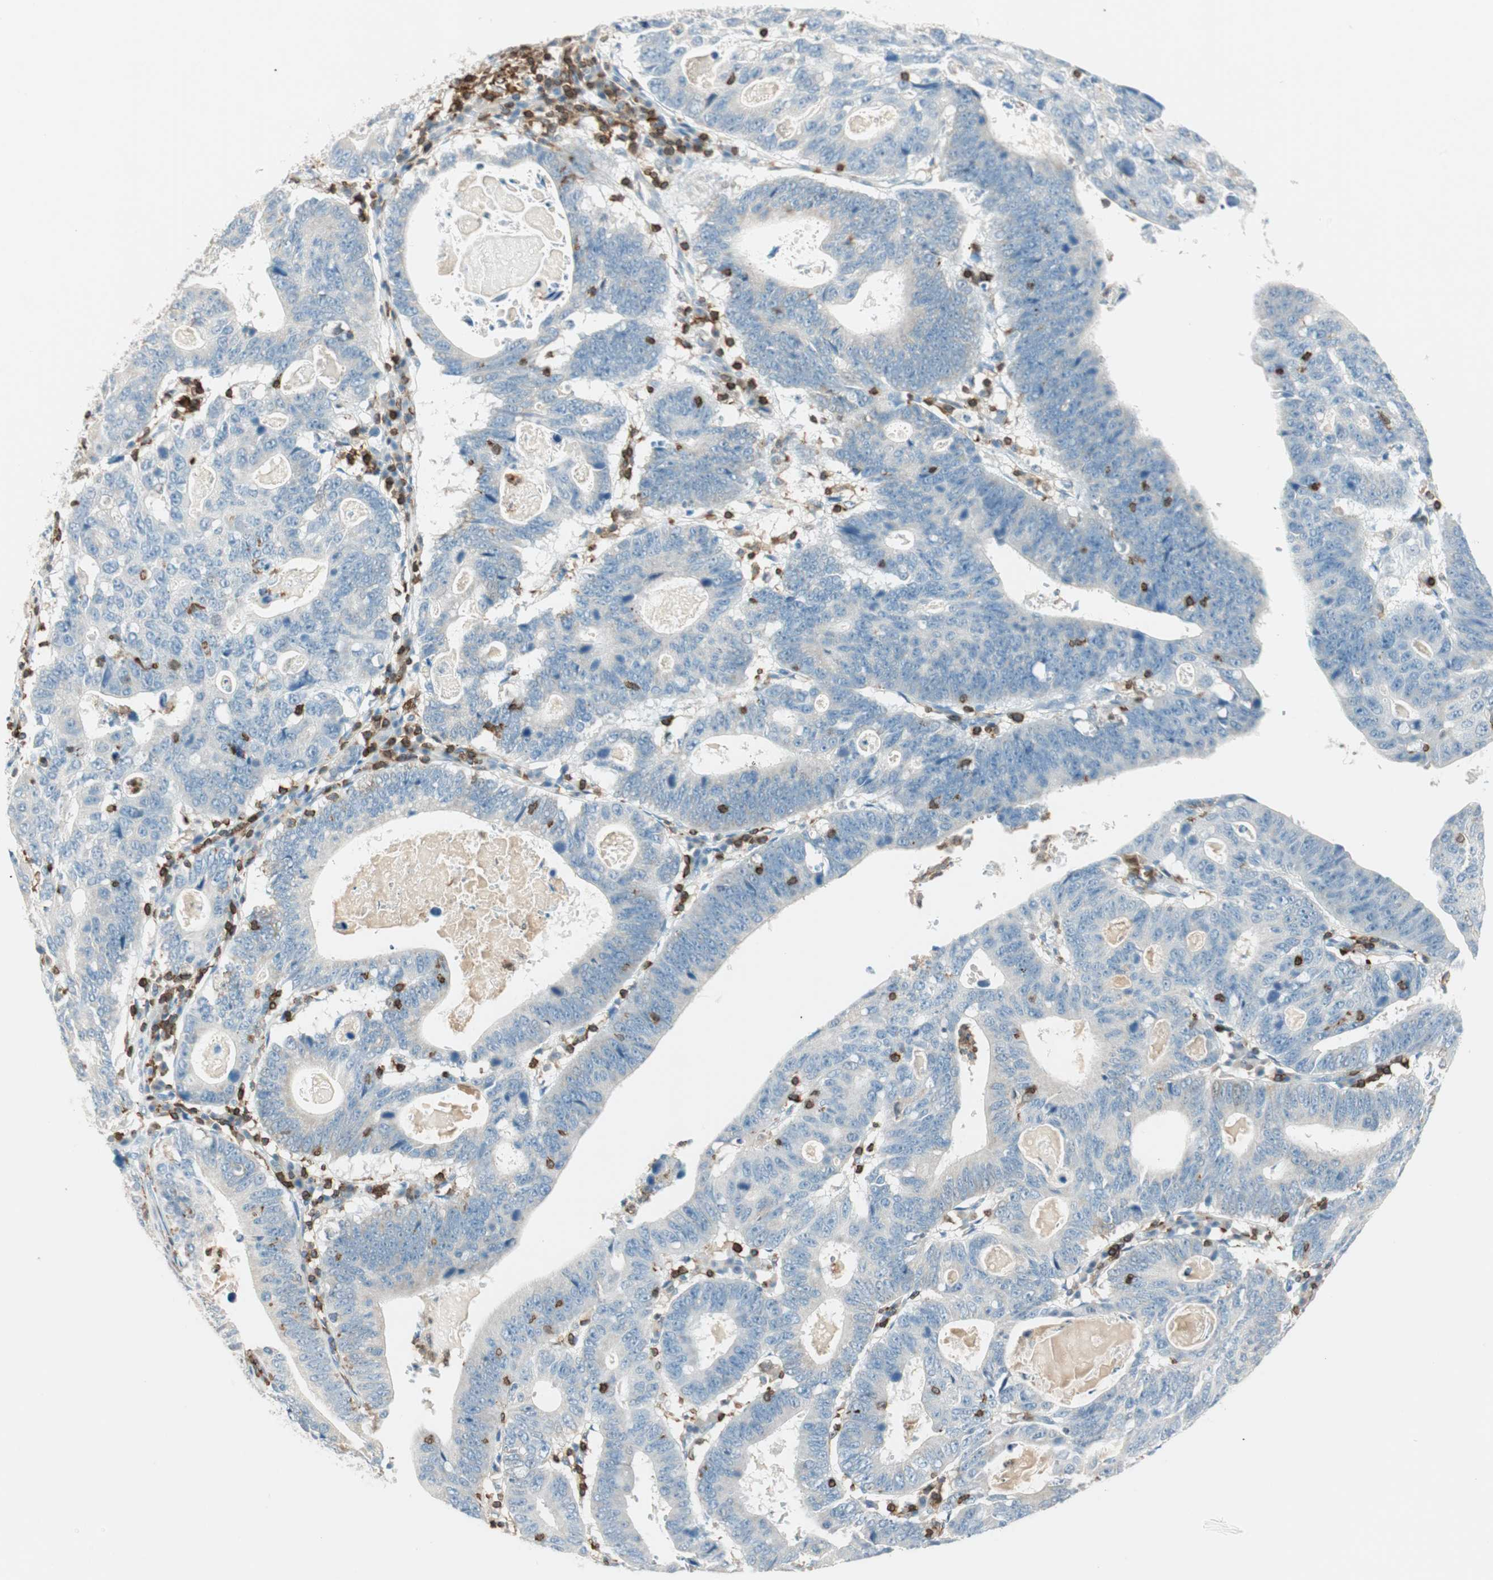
{"staining": {"intensity": "weak", "quantity": "25%-75%", "location": "cytoplasmic/membranous"}, "tissue": "stomach cancer", "cell_type": "Tumor cells", "image_type": "cancer", "snomed": [{"axis": "morphology", "description": "Adenocarcinoma, NOS"}, {"axis": "topography", "description": "Stomach"}], "caption": "Weak cytoplasmic/membranous expression is appreciated in about 25%-75% of tumor cells in stomach adenocarcinoma.", "gene": "HPGD", "patient": {"sex": "male", "age": 59}}